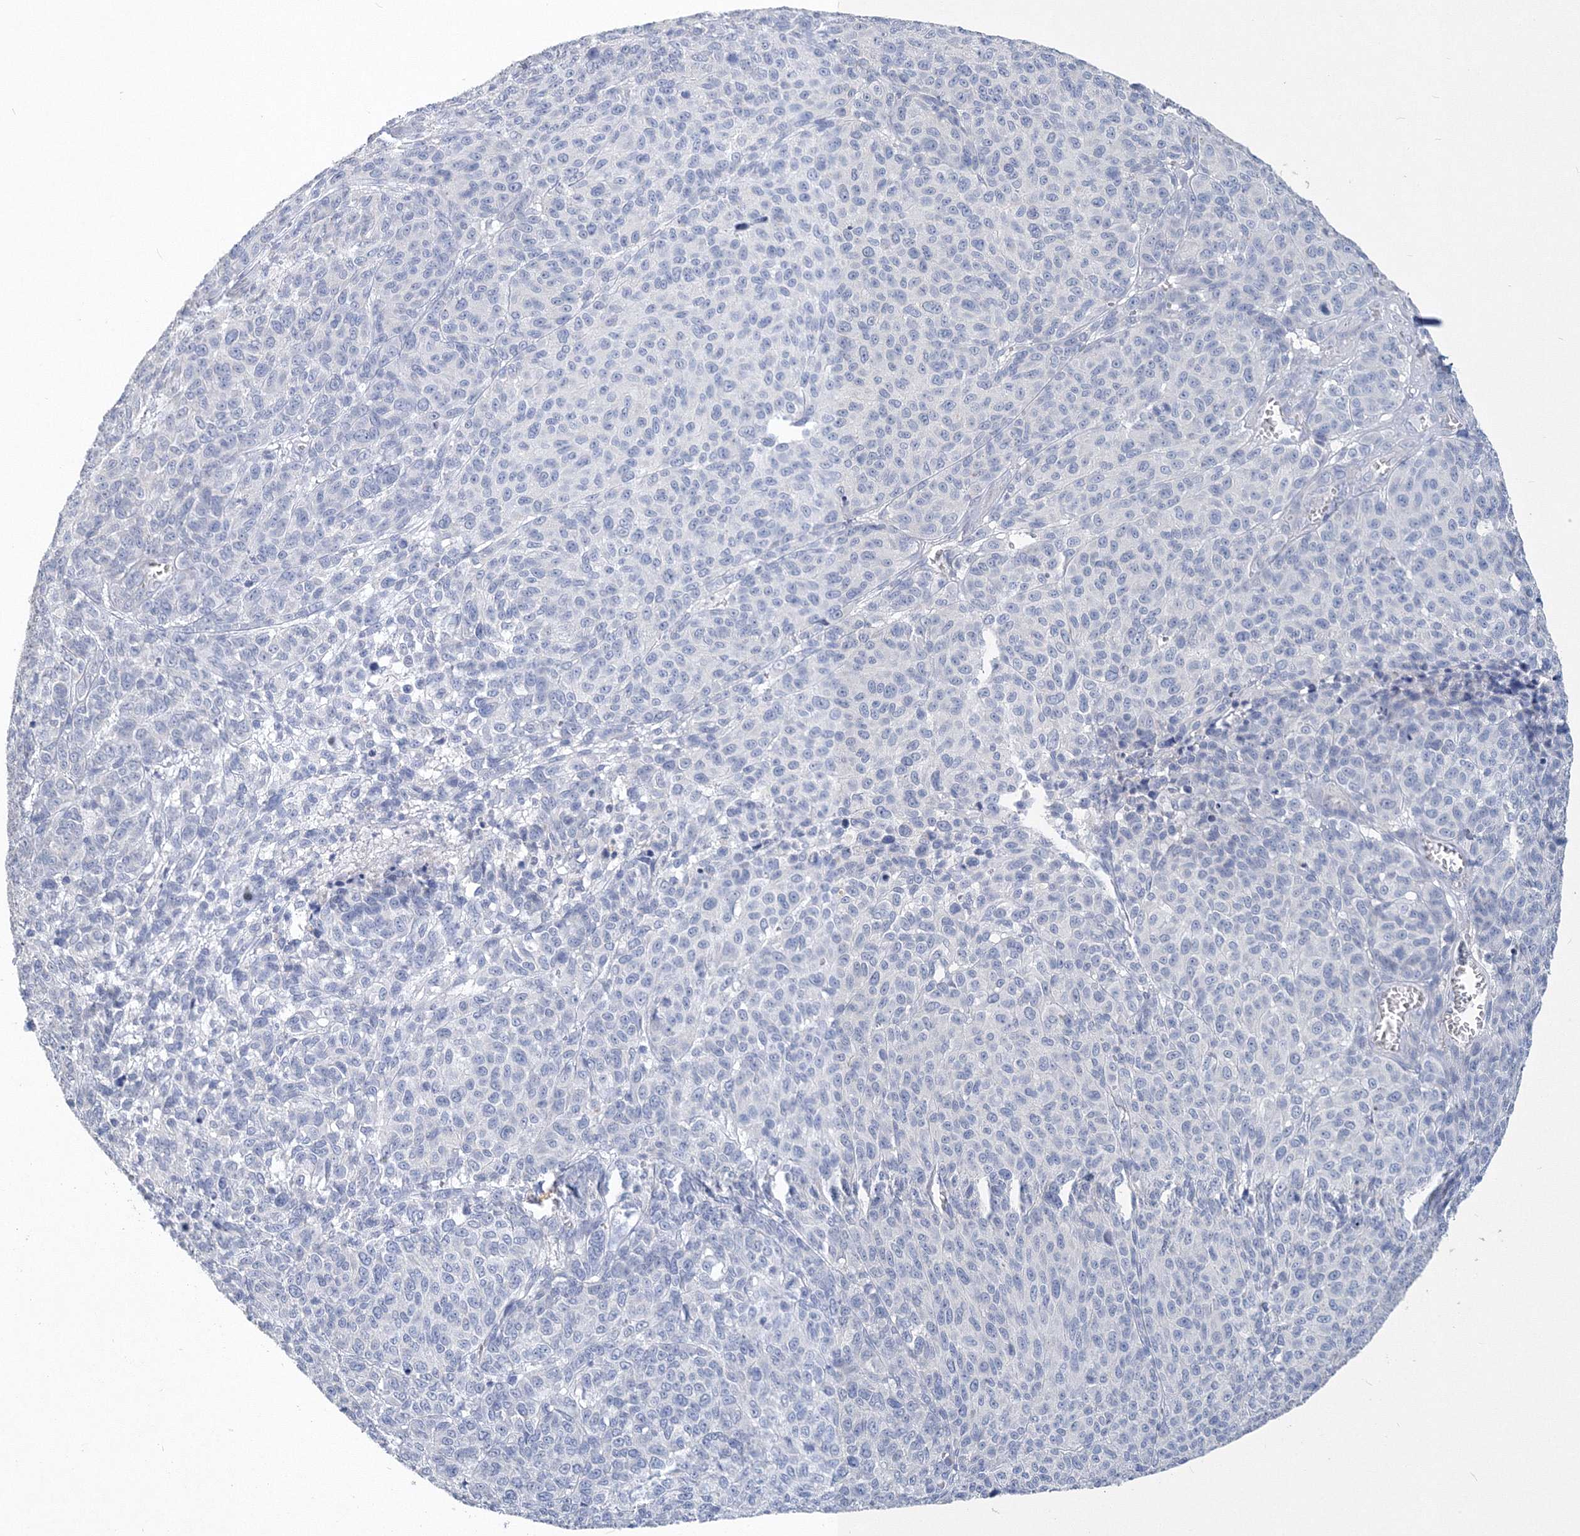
{"staining": {"intensity": "negative", "quantity": "none", "location": "none"}, "tissue": "melanoma", "cell_type": "Tumor cells", "image_type": "cancer", "snomed": [{"axis": "morphology", "description": "Malignant melanoma, NOS"}, {"axis": "topography", "description": "Skin"}], "caption": "IHC photomicrograph of neoplastic tissue: melanoma stained with DAB (3,3'-diaminobenzidine) demonstrates no significant protein positivity in tumor cells. (Immunohistochemistry, brightfield microscopy, high magnification).", "gene": "OSBPL6", "patient": {"sex": "male", "age": 49}}